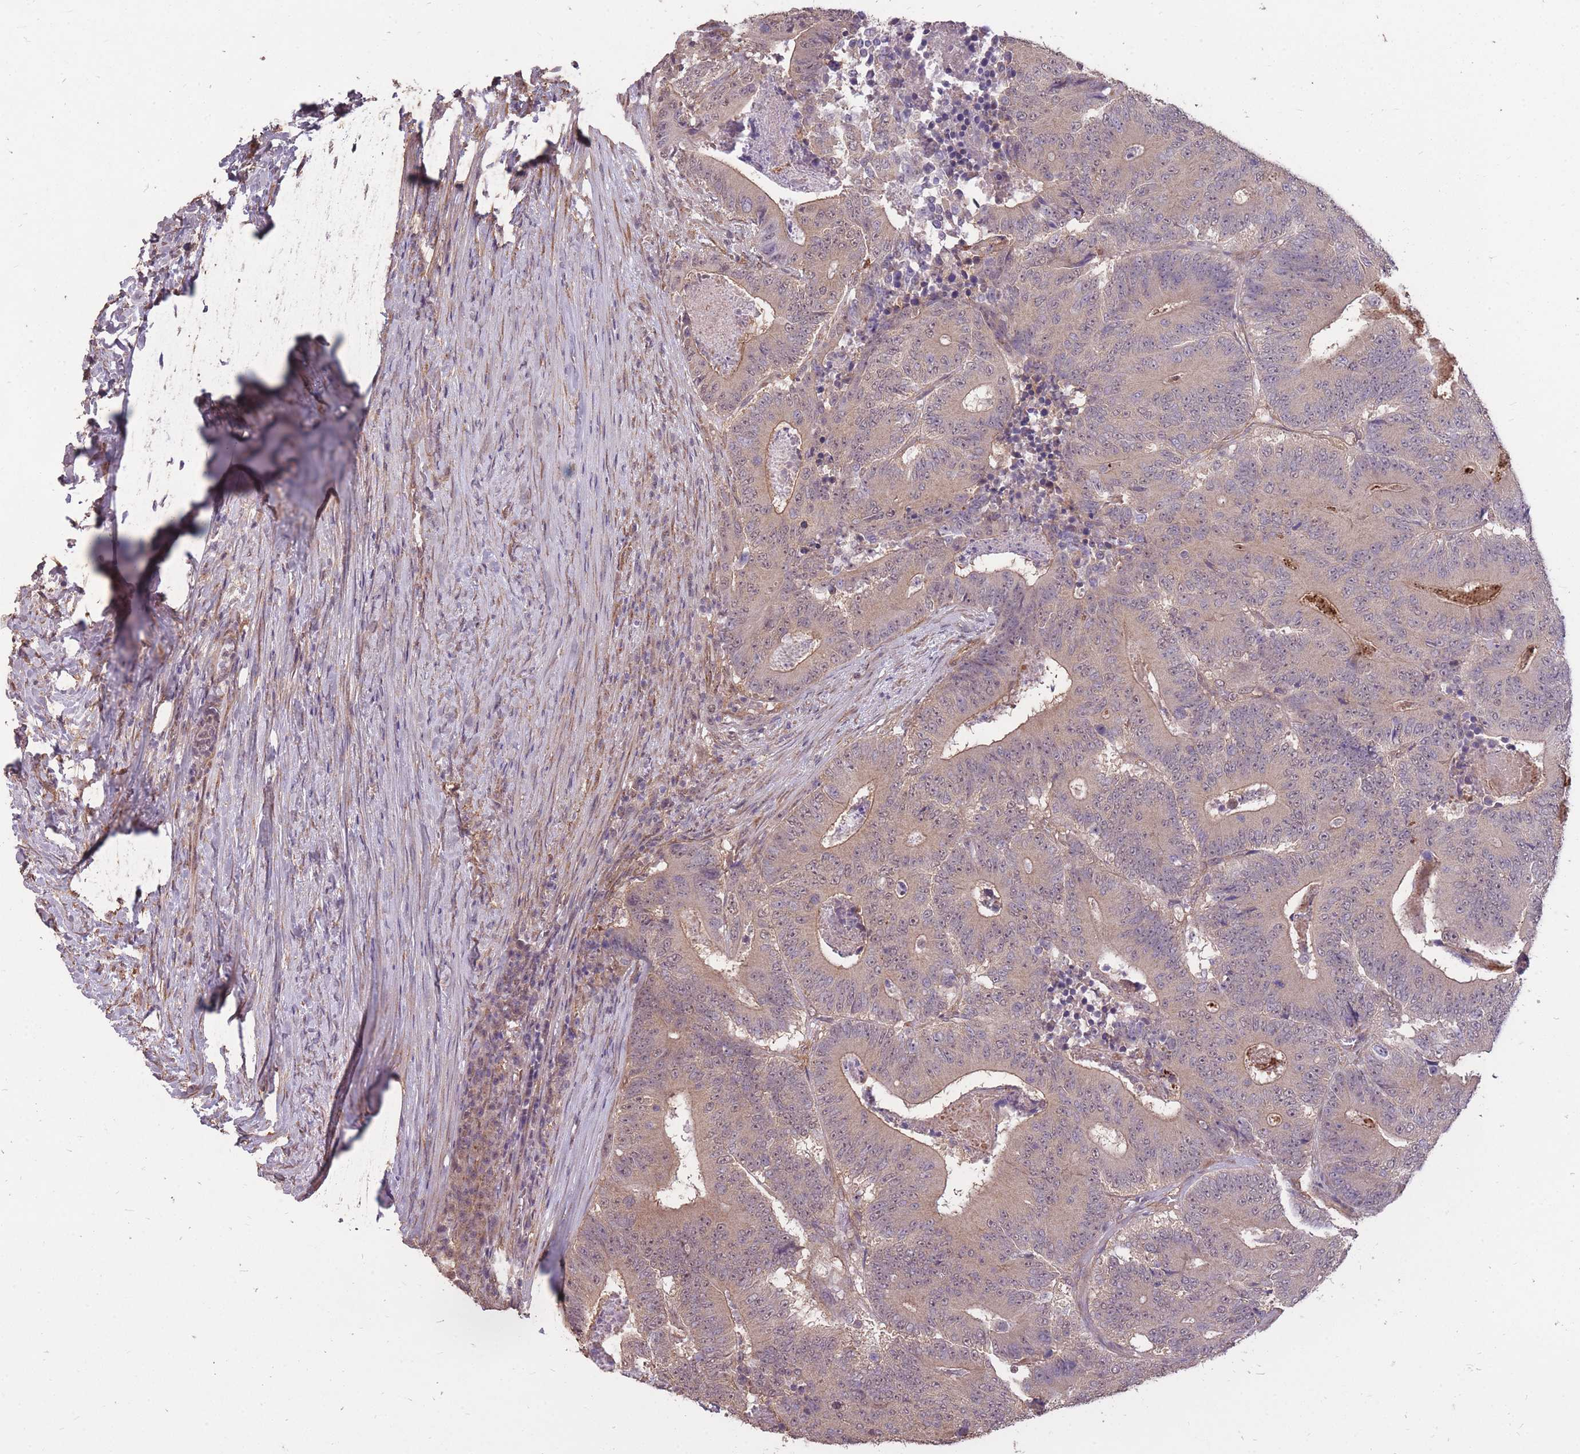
{"staining": {"intensity": "weak", "quantity": "<25%", "location": "cytoplasmic/membranous"}, "tissue": "colorectal cancer", "cell_type": "Tumor cells", "image_type": "cancer", "snomed": [{"axis": "morphology", "description": "Adenocarcinoma, NOS"}, {"axis": "topography", "description": "Colon"}], "caption": "High magnification brightfield microscopy of colorectal cancer (adenocarcinoma) stained with DAB (3,3'-diaminobenzidine) (brown) and counterstained with hematoxylin (blue): tumor cells show no significant positivity.", "gene": "DYNC1LI2", "patient": {"sex": "male", "age": 83}}